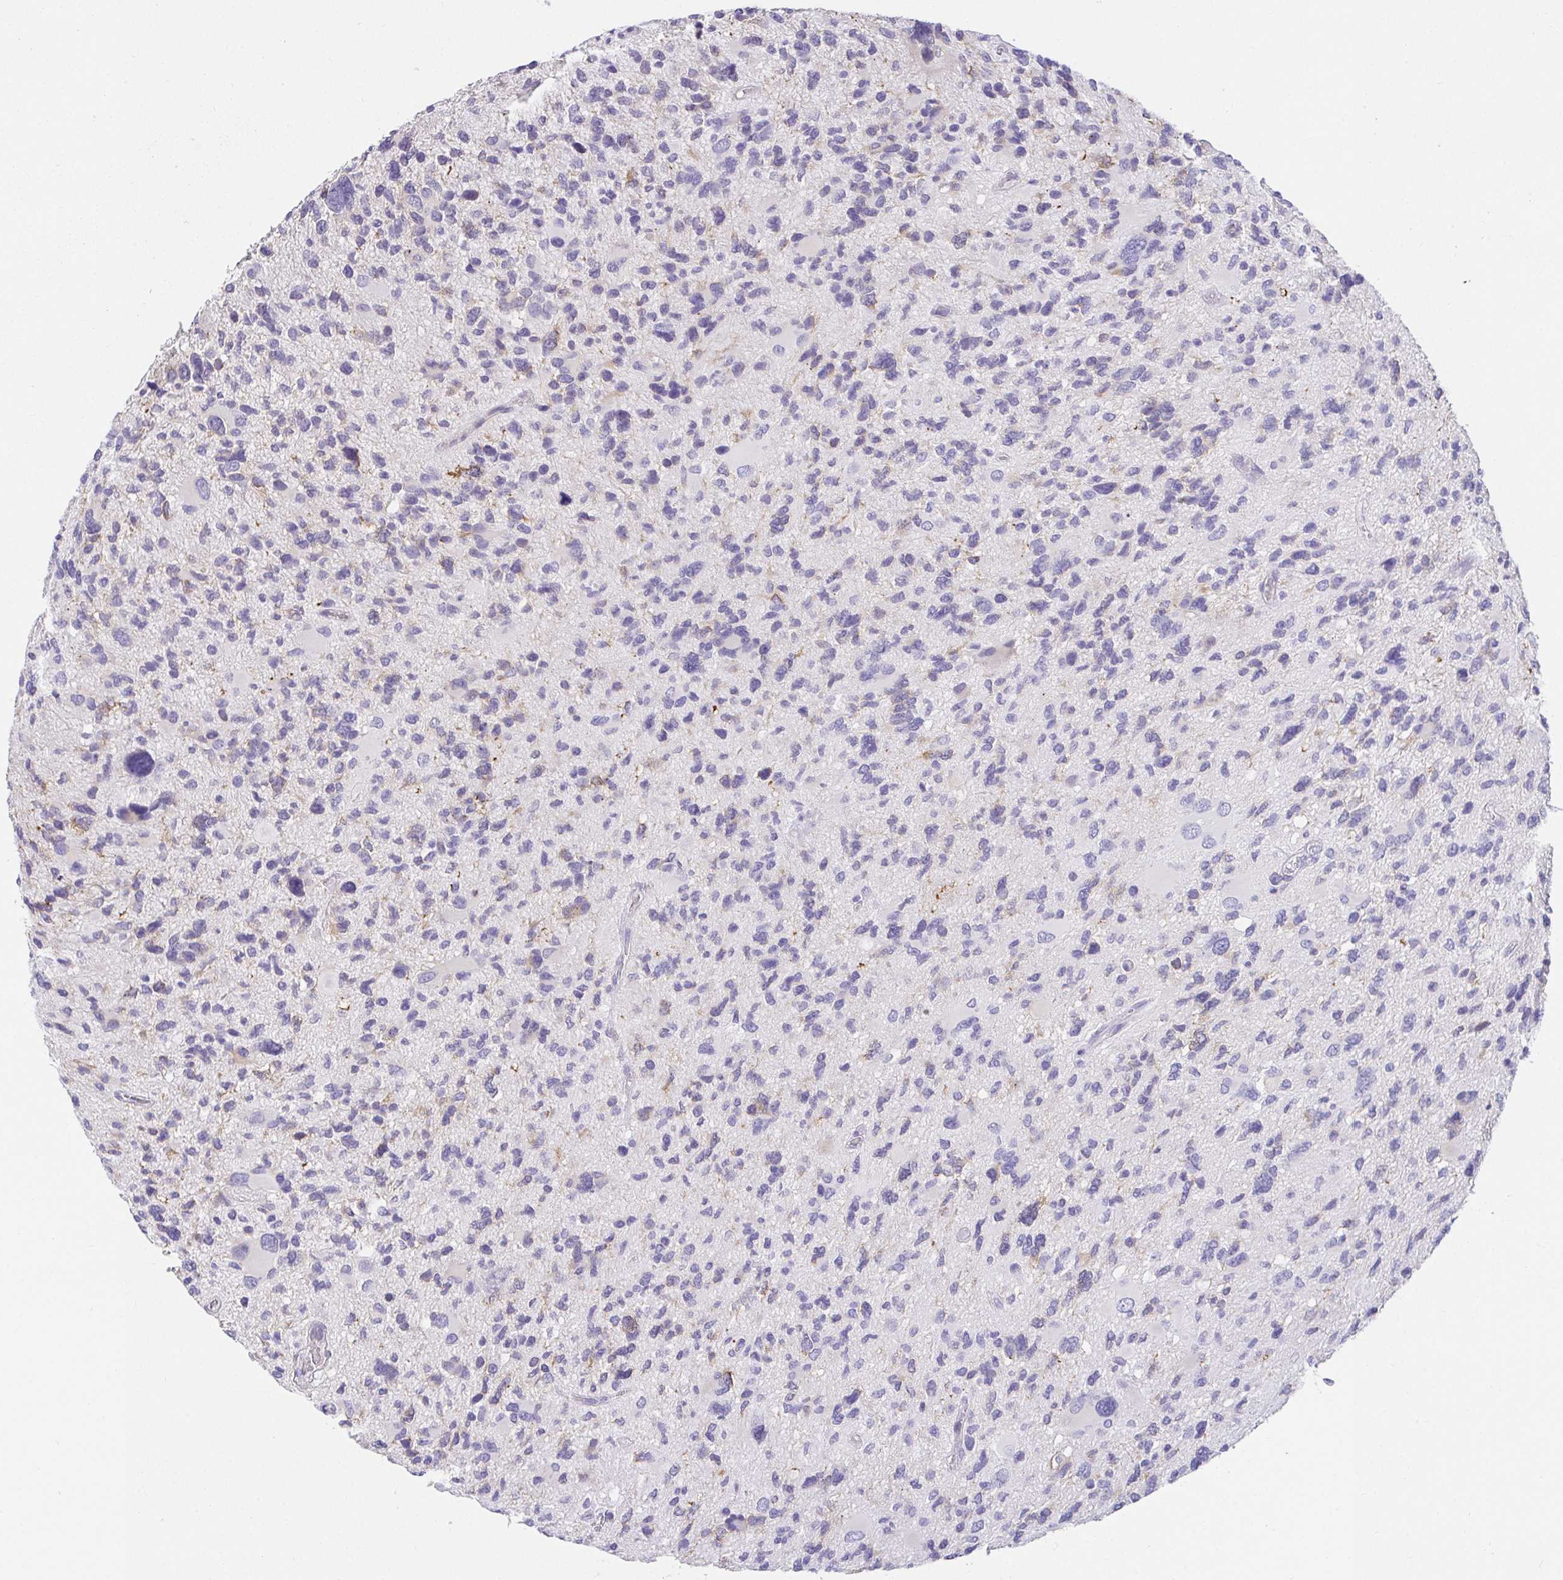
{"staining": {"intensity": "negative", "quantity": "none", "location": "none"}, "tissue": "glioma", "cell_type": "Tumor cells", "image_type": "cancer", "snomed": [{"axis": "morphology", "description": "Glioma, malignant, High grade"}, {"axis": "topography", "description": "Brain"}], "caption": "IHC image of neoplastic tissue: malignant glioma (high-grade) stained with DAB shows no significant protein positivity in tumor cells.", "gene": "VGLL1", "patient": {"sex": "female", "age": 11}}